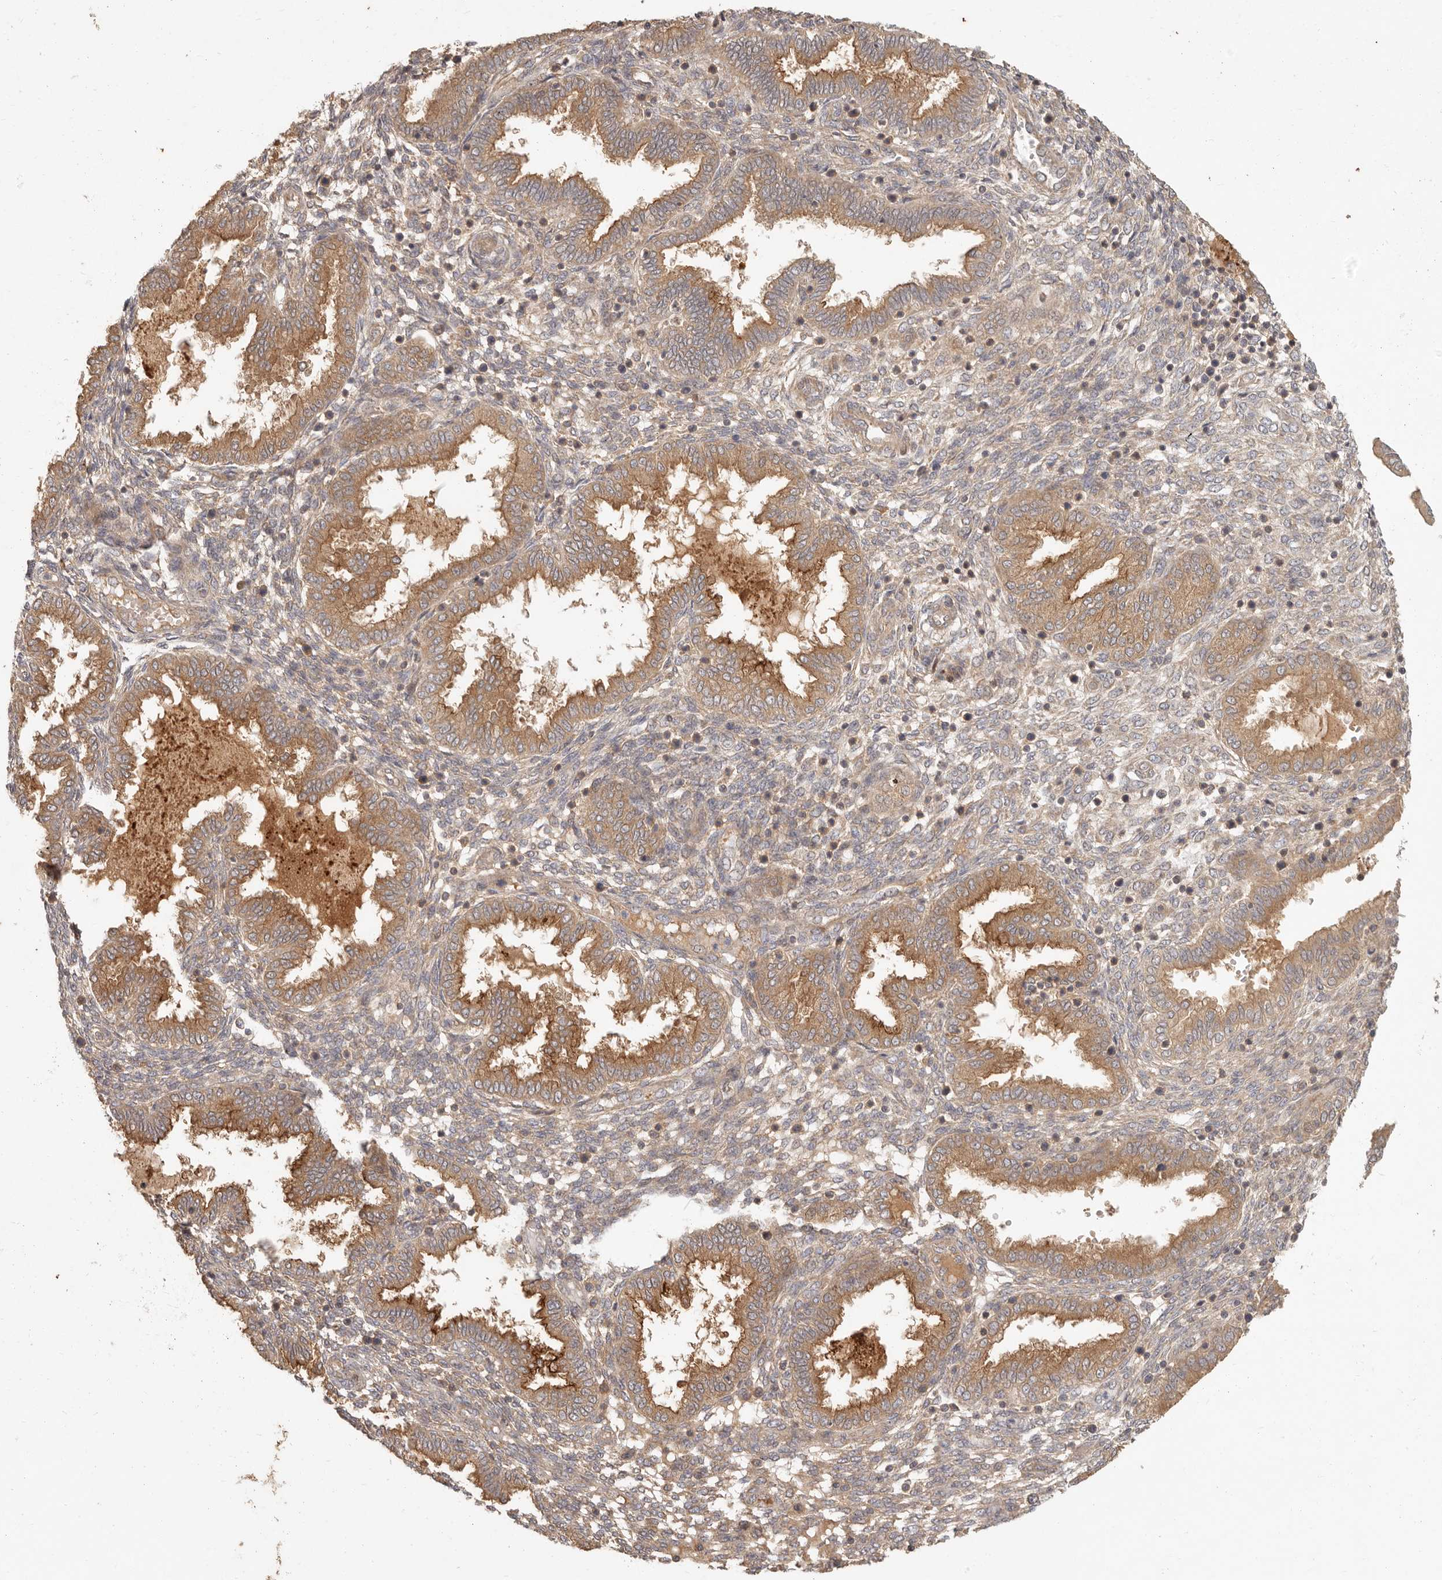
{"staining": {"intensity": "weak", "quantity": ">75%", "location": "cytoplasmic/membranous"}, "tissue": "endometrium", "cell_type": "Cells in endometrial stroma", "image_type": "normal", "snomed": [{"axis": "morphology", "description": "Normal tissue, NOS"}, {"axis": "topography", "description": "Endometrium"}], "caption": "Weak cytoplasmic/membranous staining for a protein is present in approximately >75% of cells in endometrial stroma of normal endometrium using IHC.", "gene": "VIPR1", "patient": {"sex": "female", "age": 33}}